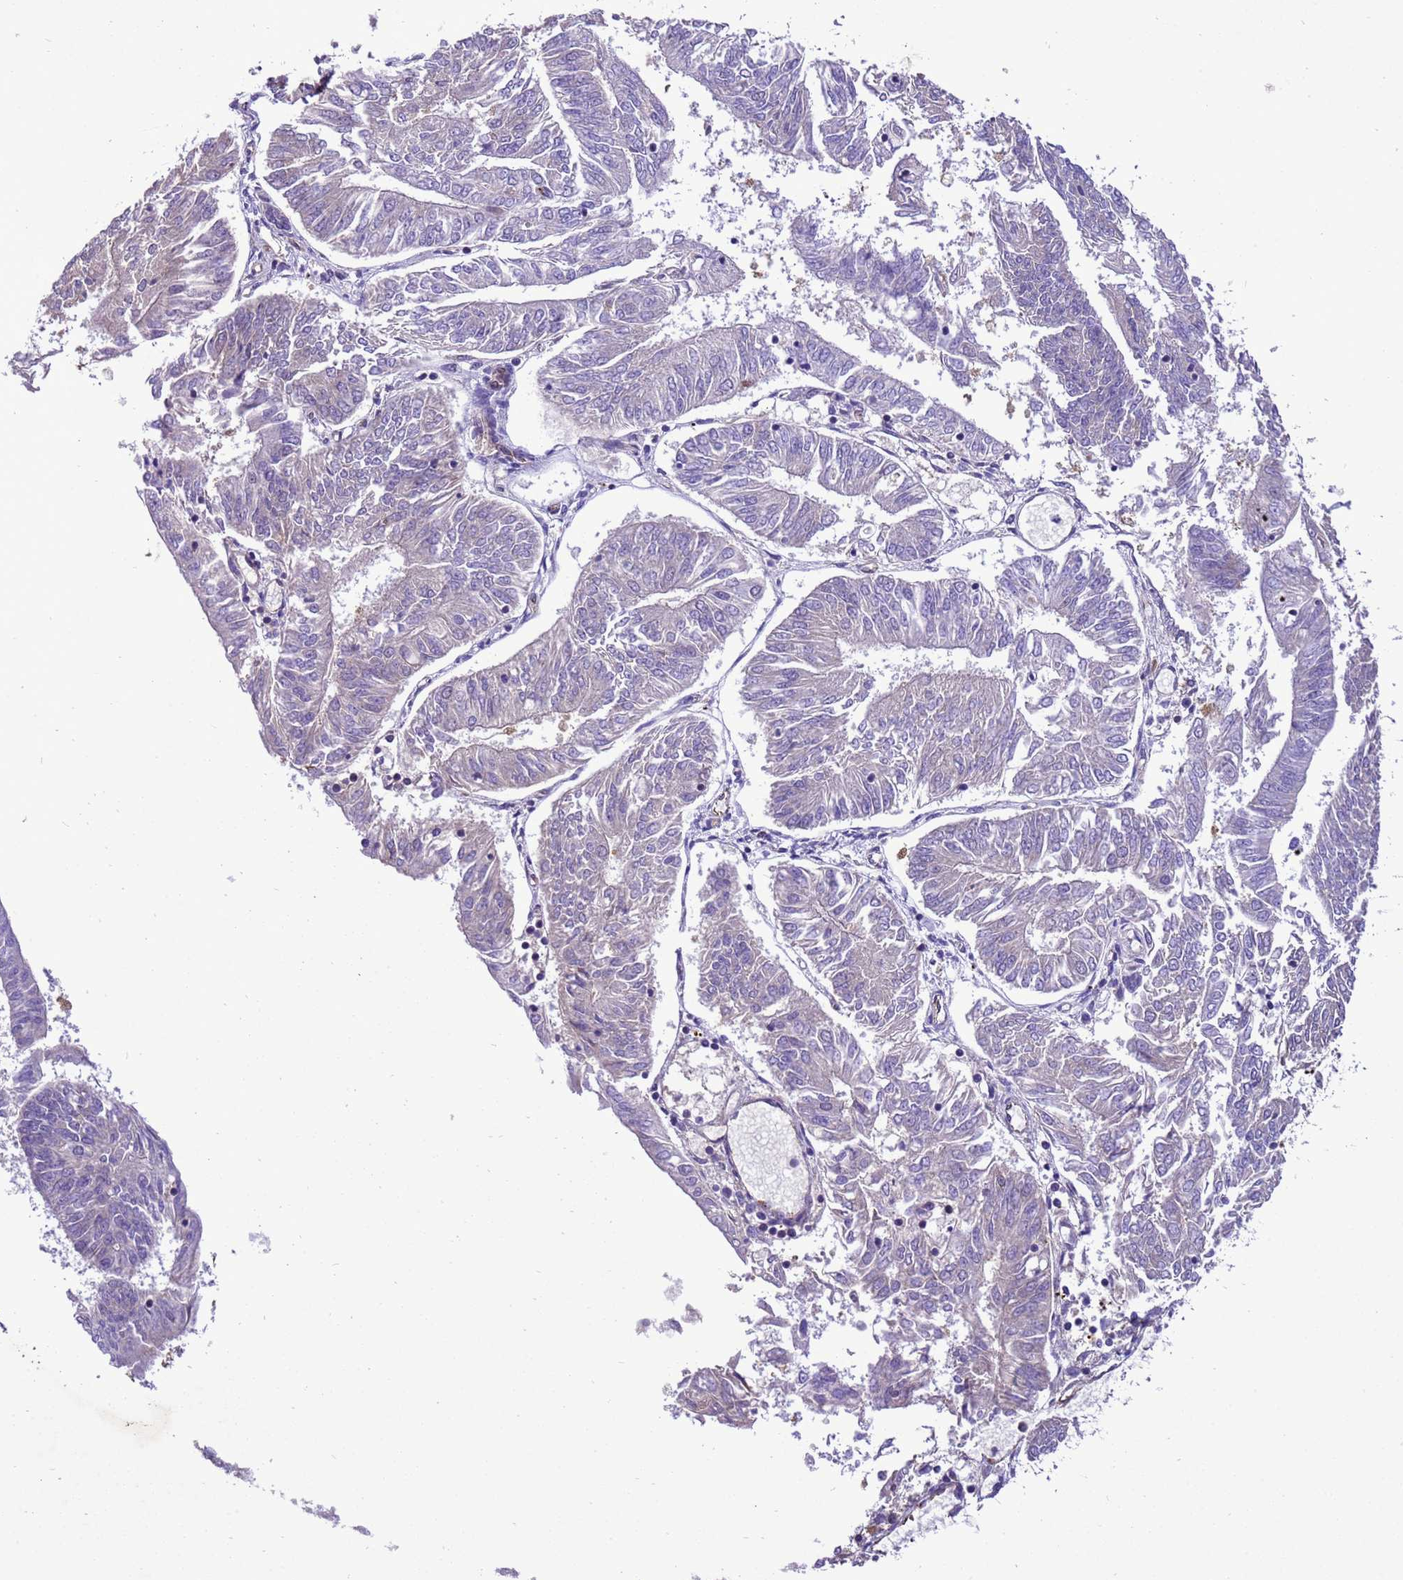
{"staining": {"intensity": "negative", "quantity": "none", "location": "none"}, "tissue": "endometrial cancer", "cell_type": "Tumor cells", "image_type": "cancer", "snomed": [{"axis": "morphology", "description": "Adenocarcinoma, NOS"}, {"axis": "topography", "description": "Endometrium"}], "caption": "Tumor cells are negative for protein expression in human endometrial cancer. The staining is performed using DAB (3,3'-diaminobenzidine) brown chromogen with nuclei counter-stained in using hematoxylin.", "gene": "RABEP2", "patient": {"sex": "female", "age": 58}}